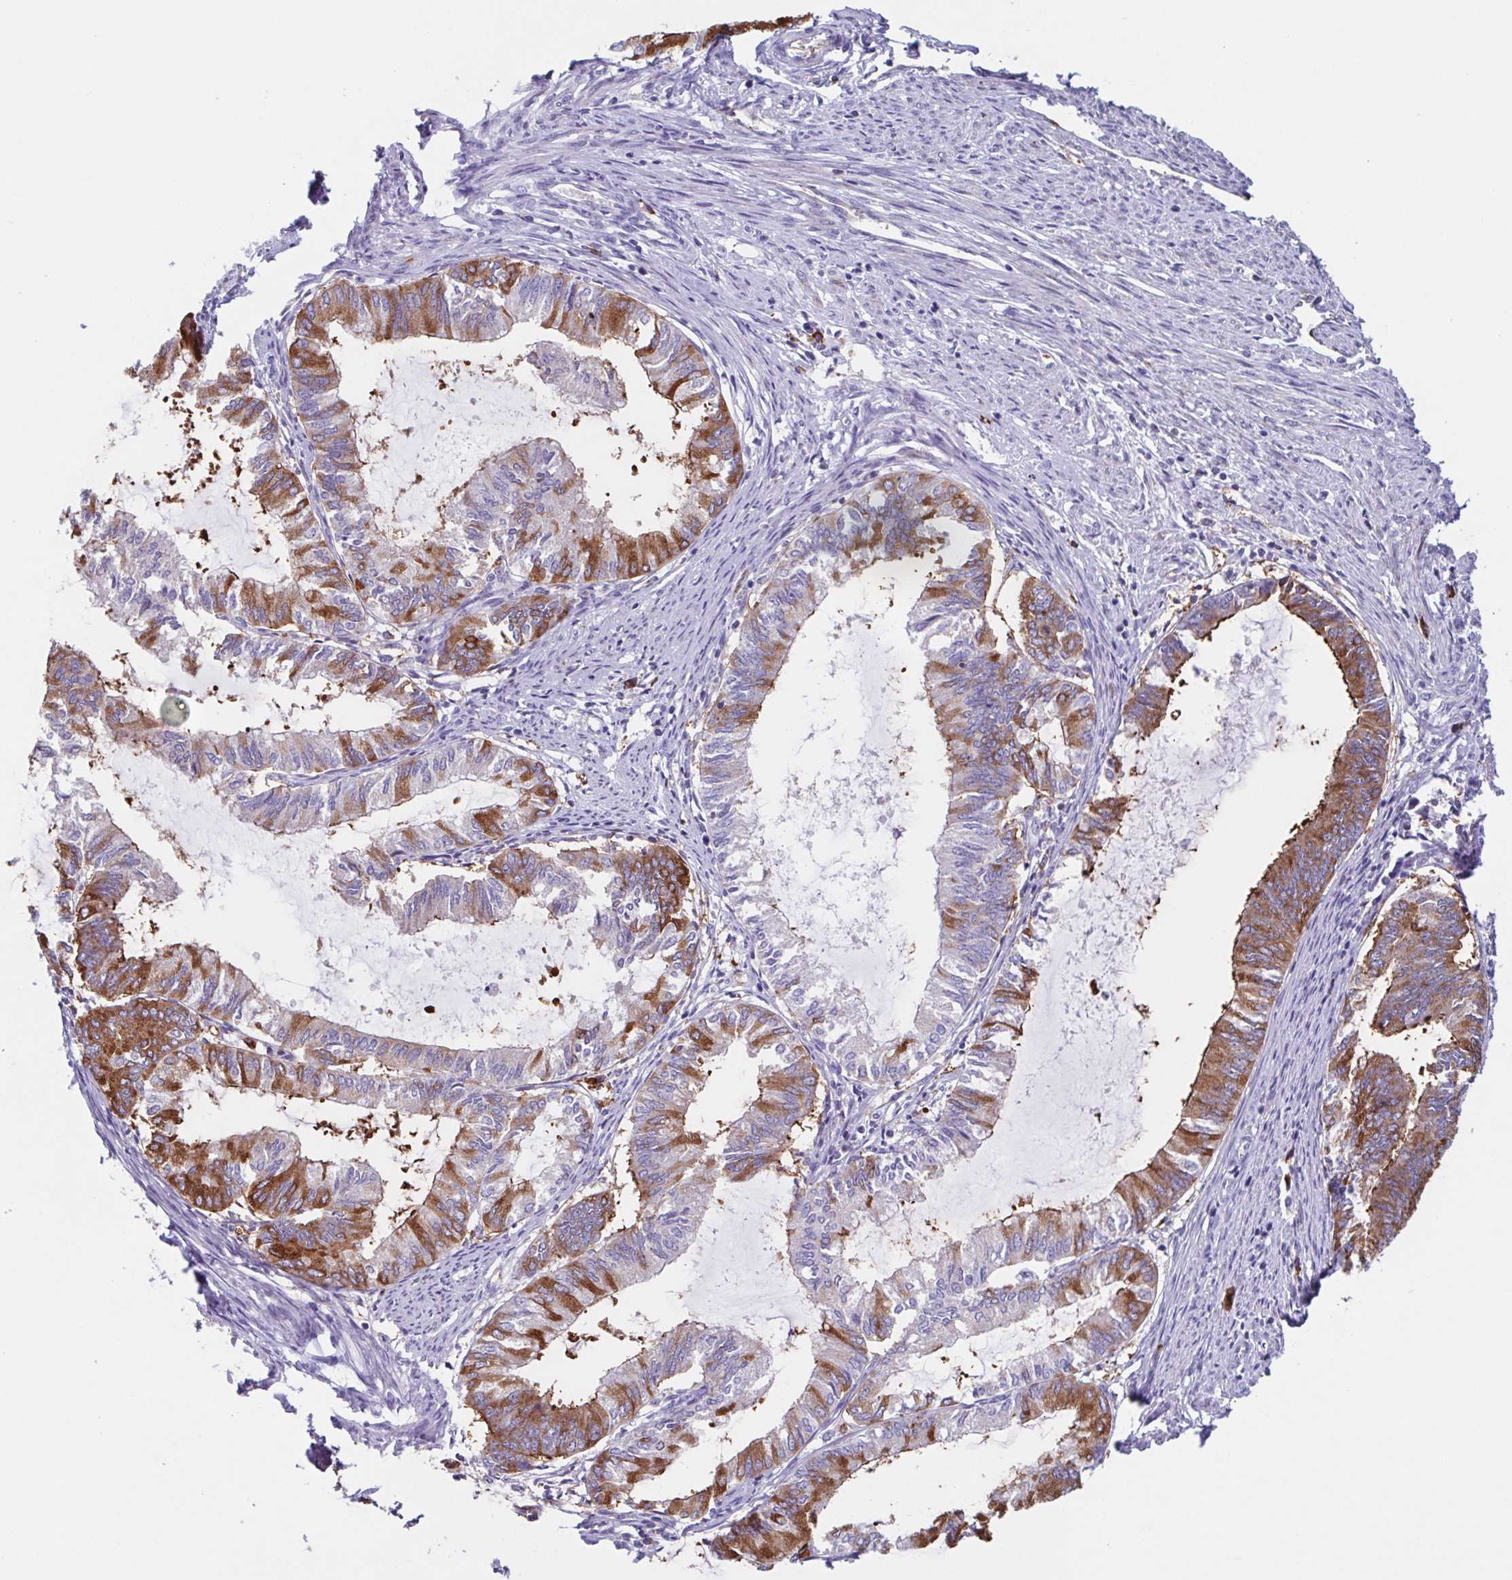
{"staining": {"intensity": "moderate", "quantity": ">75%", "location": "cytoplasmic/membranous"}, "tissue": "endometrial cancer", "cell_type": "Tumor cells", "image_type": "cancer", "snomed": [{"axis": "morphology", "description": "Adenocarcinoma, NOS"}, {"axis": "topography", "description": "Endometrium"}], "caption": "Protein staining by immunohistochemistry (IHC) reveals moderate cytoplasmic/membranous staining in approximately >75% of tumor cells in endometrial adenocarcinoma.", "gene": "TPD52", "patient": {"sex": "female", "age": 86}}